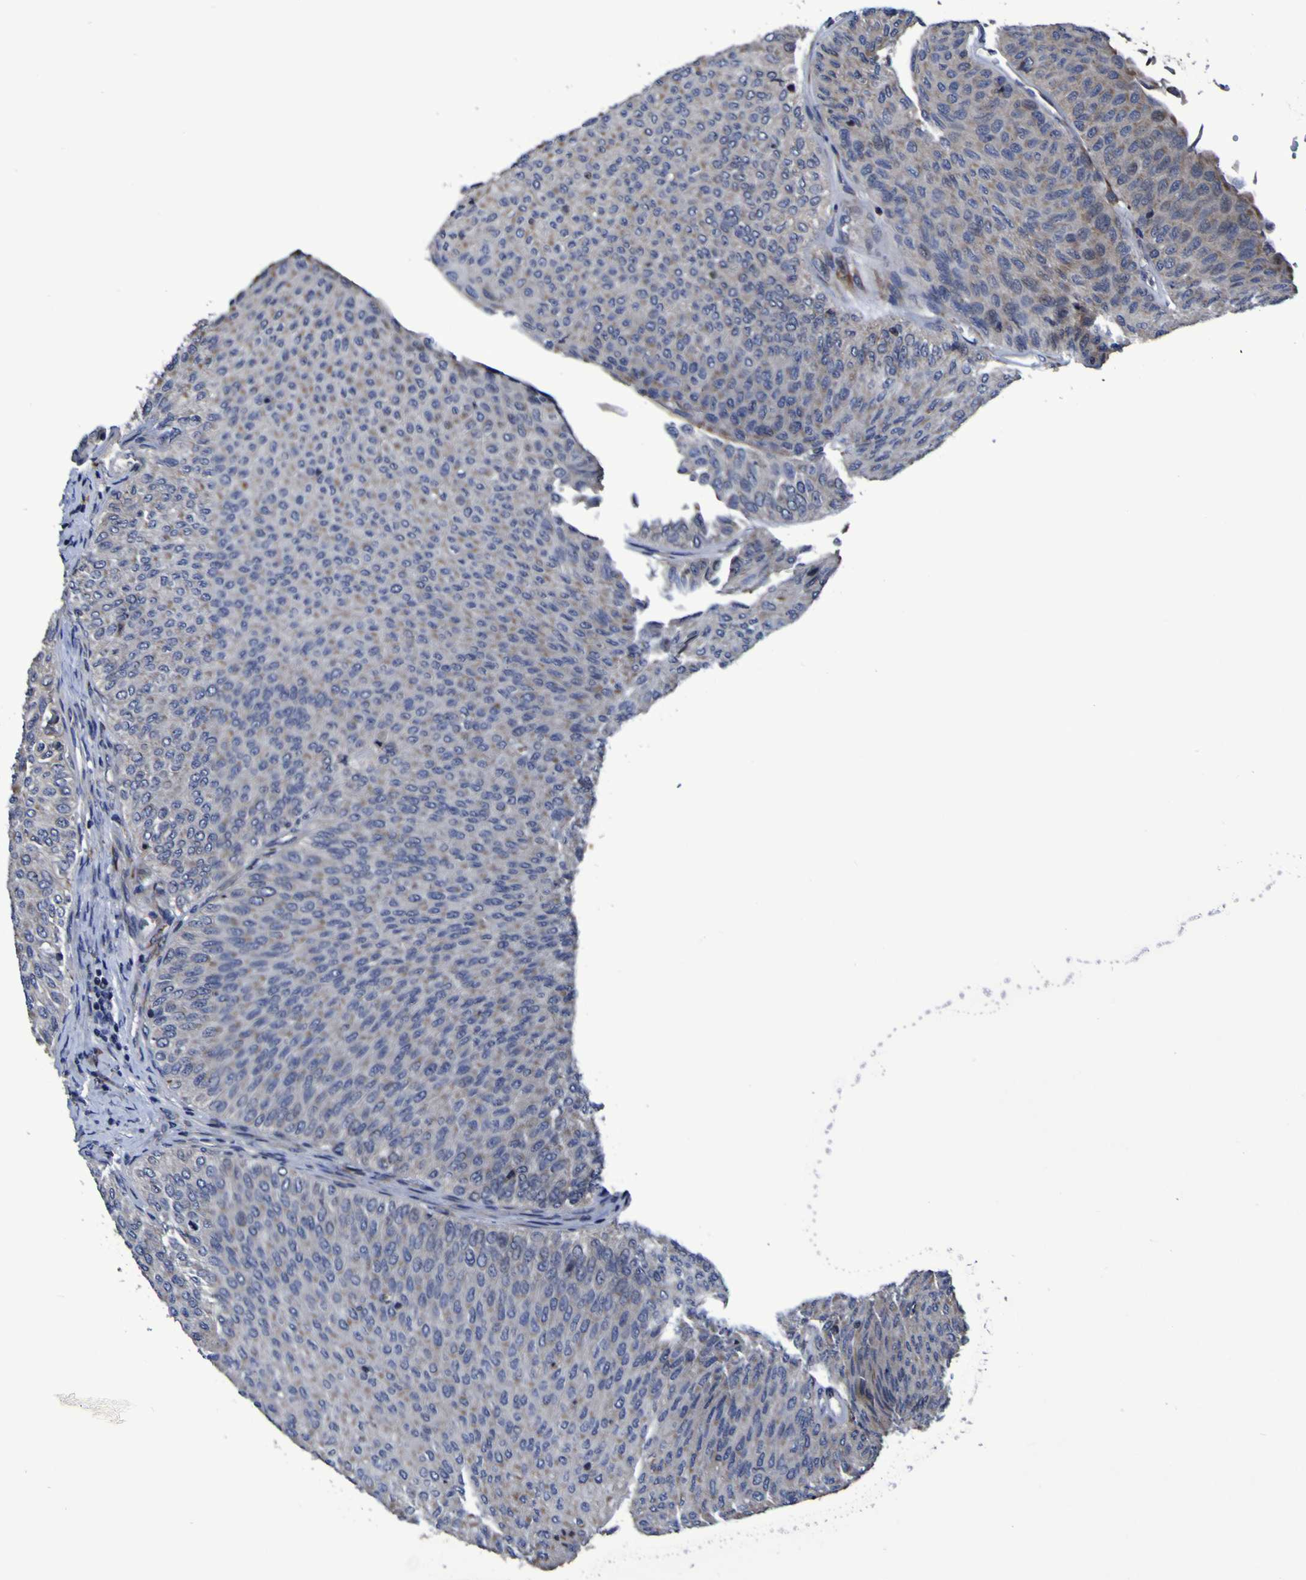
{"staining": {"intensity": "weak", "quantity": "25%-75%", "location": "cytoplasmic/membranous"}, "tissue": "urothelial cancer", "cell_type": "Tumor cells", "image_type": "cancer", "snomed": [{"axis": "morphology", "description": "Urothelial carcinoma, Low grade"}, {"axis": "topography", "description": "Urinary bladder"}], "caption": "Urothelial cancer stained with a protein marker demonstrates weak staining in tumor cells.", "gene": "P3H1", "patient": {"sex": "male", "age": 78}}